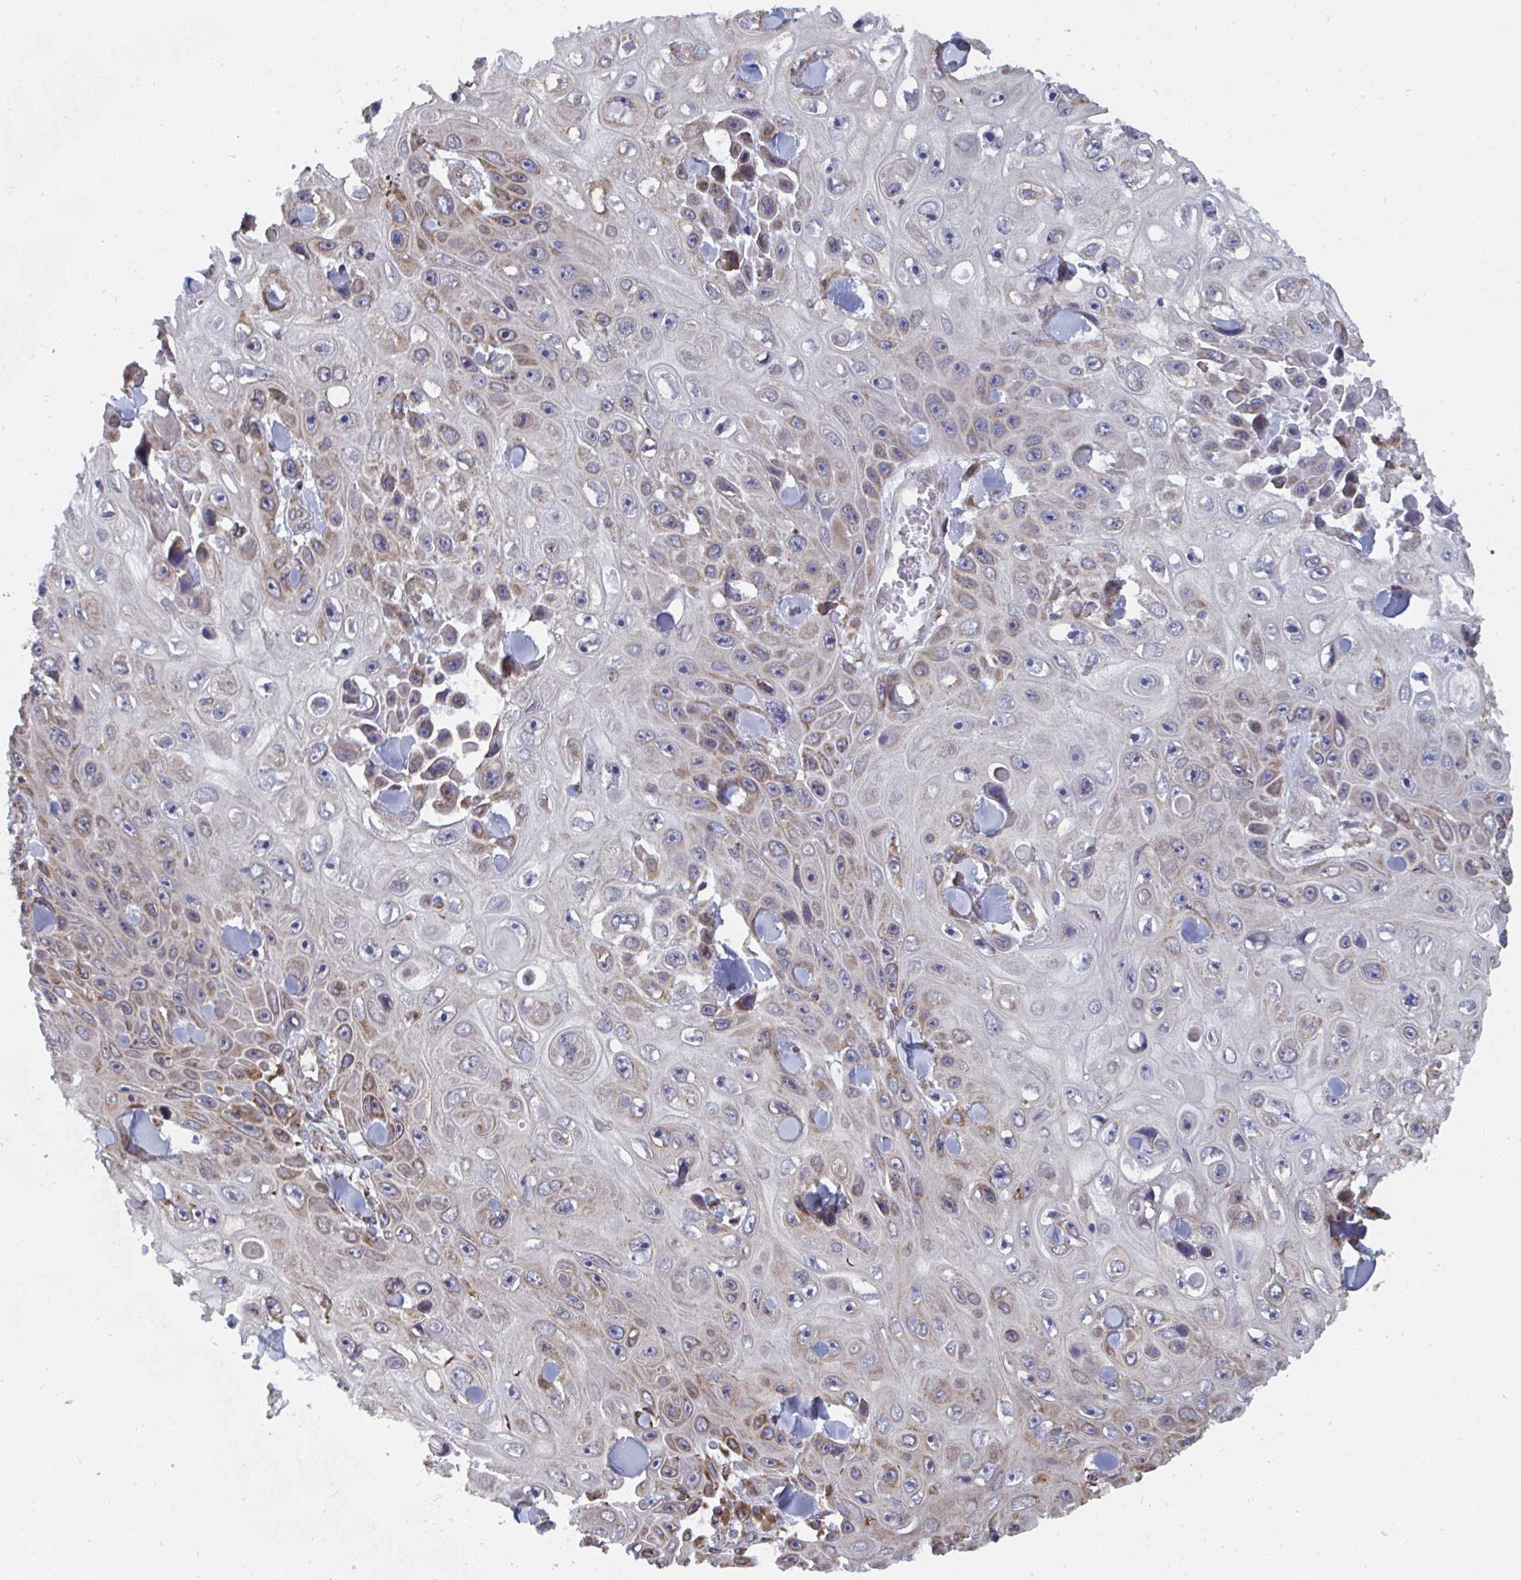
{"staining": {"intensity": "weak", "quantity": ">75%", "location": "cytoplasmic/membranous"}, "tissue": "skin cancer", "cell_type": "Tumor cells", "image_type": "cancer", "snomed": [{"axis": "morphology", "description": "Squamous cell carcinoma, NOS"}, {"axis": "topography", "description": "Skin"}], "caption": "Squamous cell carcinoma (skin) stained with a protein marker reveals weak staining in tumor cells.", "gene": "ELAVL1", "patient": {"sex": "male", "age": 82}}